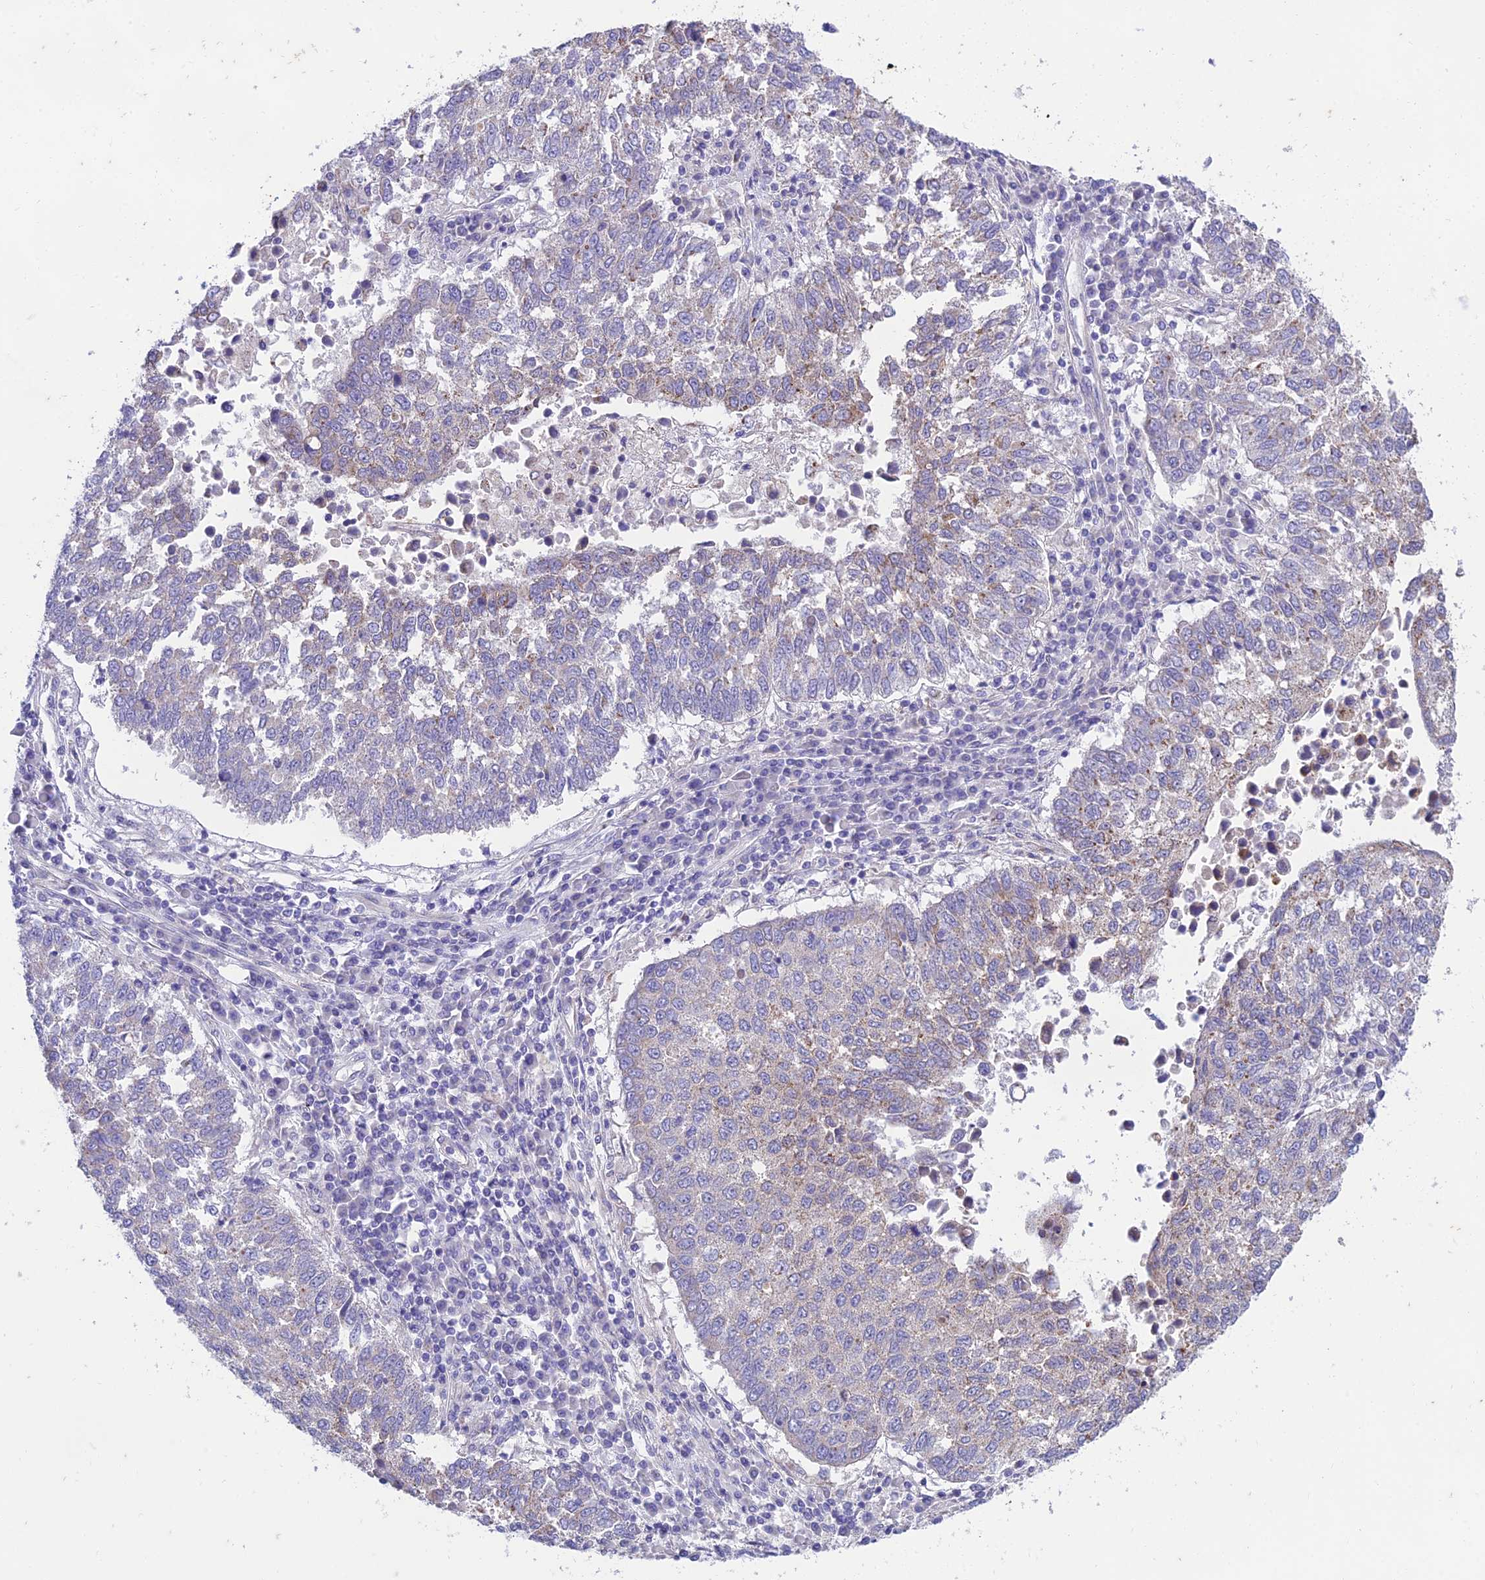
{"staining": {"intensity": "weak", "quantity": "<25%", "location": "cytoplasmic/membranous"}, "tissue": "lung cancer", "cell_type": "Tumor cells", "image_type": "cancer", "snomed": [{"axis": "morphology", "description": "Squamous cell carcinoma, NOS"}, {"axis": "topography", "description": "Lung"}], "caption": "A high-resolution histopathology image shows immunohistochemistry (IHC) staining of squamous cell carcinoma (lung), which exhibits no significant expression in tumor cells. Brightfield microscopy of immunohistochemistry (IHC) stained with DAB (brown) and hematoxylin (blue), captured at high magnification.", "gene": "PTCD2", "patient": {"sex": "male", "age": 73}}